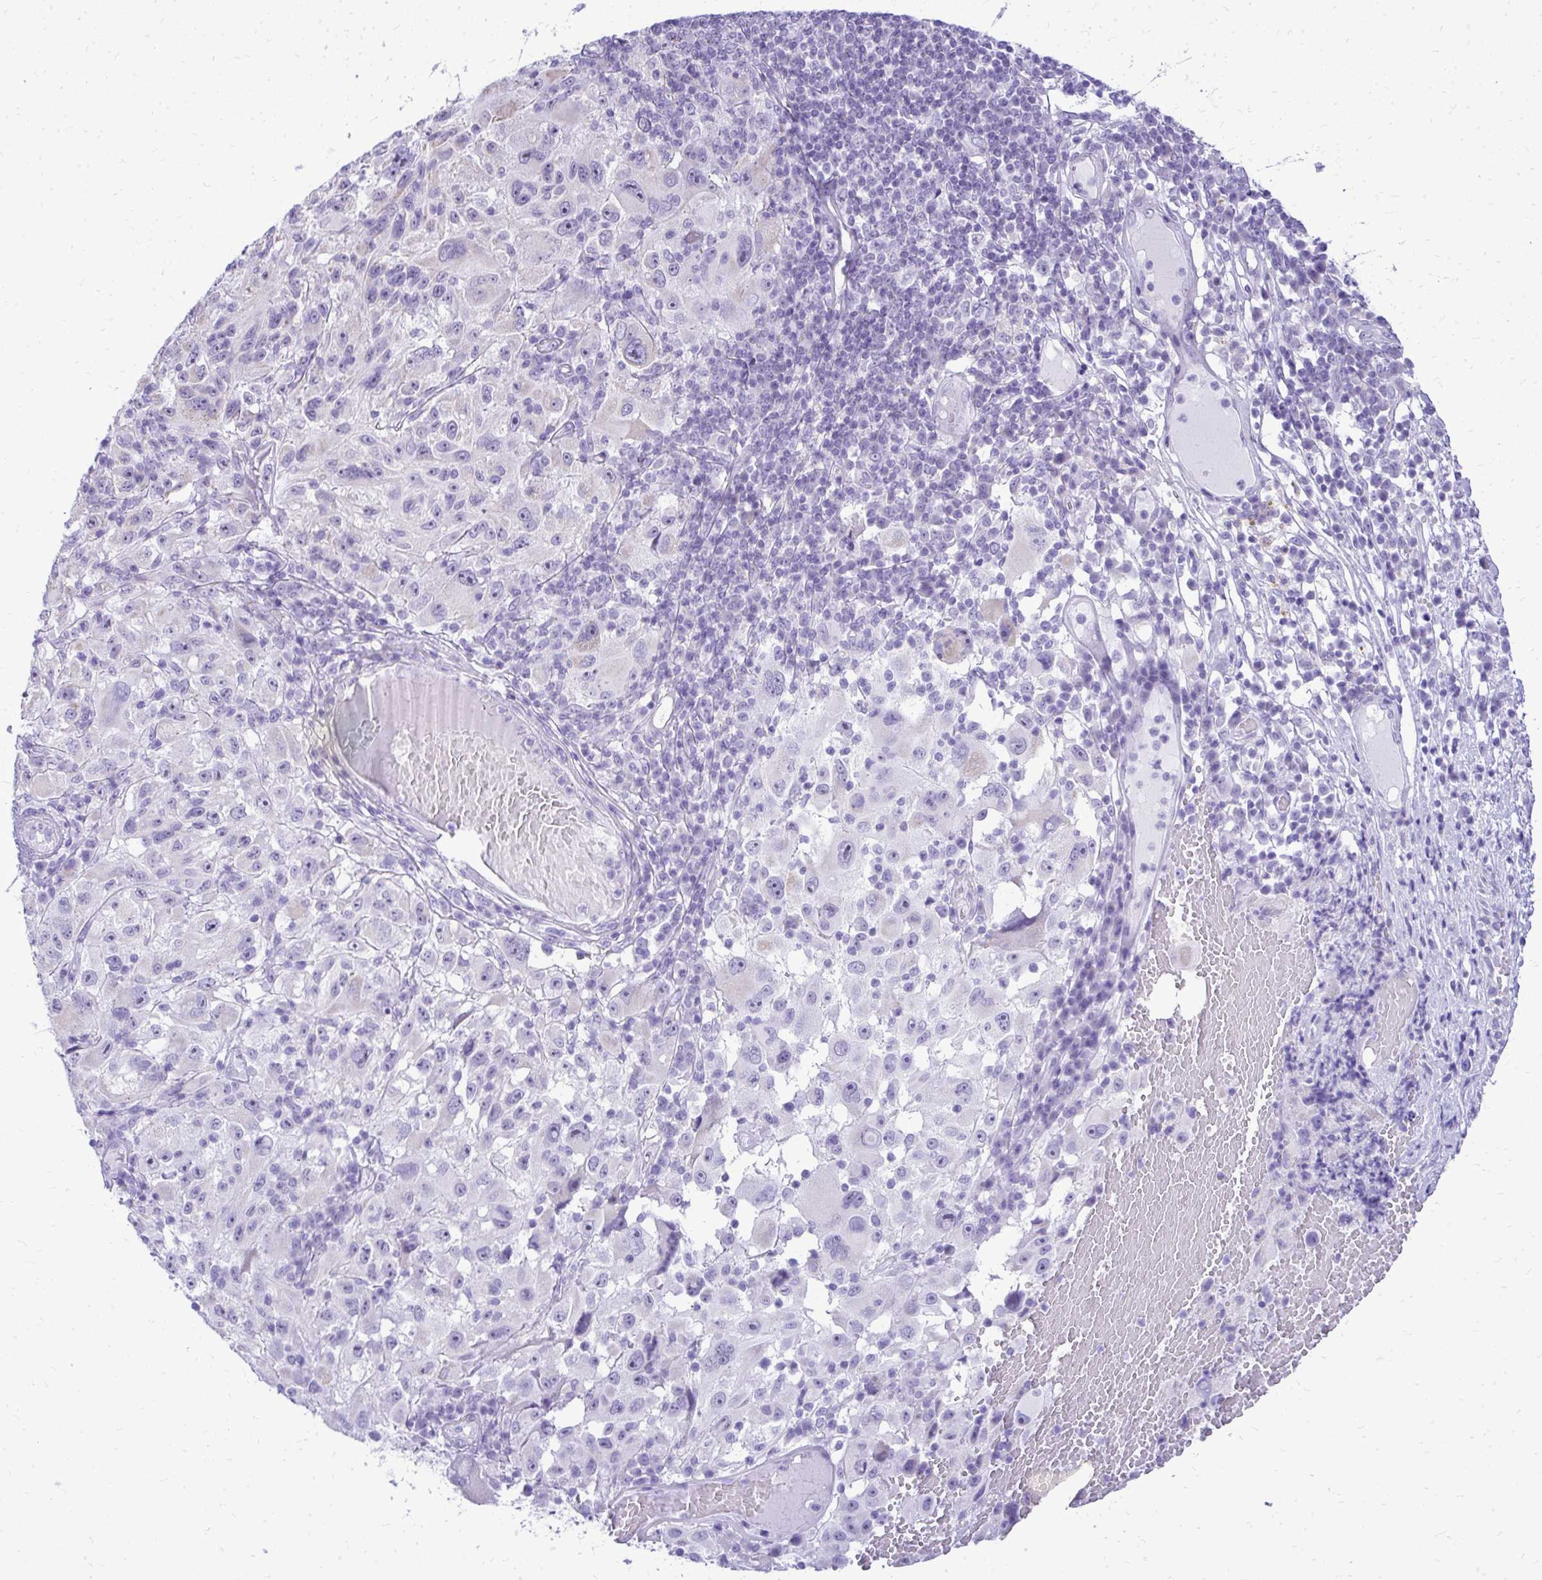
{"staining": {"intensity": "negative", "quantity": "none", "location": "none"}, "tissue": "melanoma", "cell_type": "Tumor cells", "image_type": "cancer", "snomed": [{"axis": "morphology", "description": "Malignant melanoma, NOS"}, {"axis": "topography", "description": "Skin"}], "caption": "Immunohistochemistry (IHC) of human melanoma exhibits no positivity in tumor cells. Nuclei are stained in blue.", "gene": "RALYL", "patient": {"sex": "female", "age": 71}}